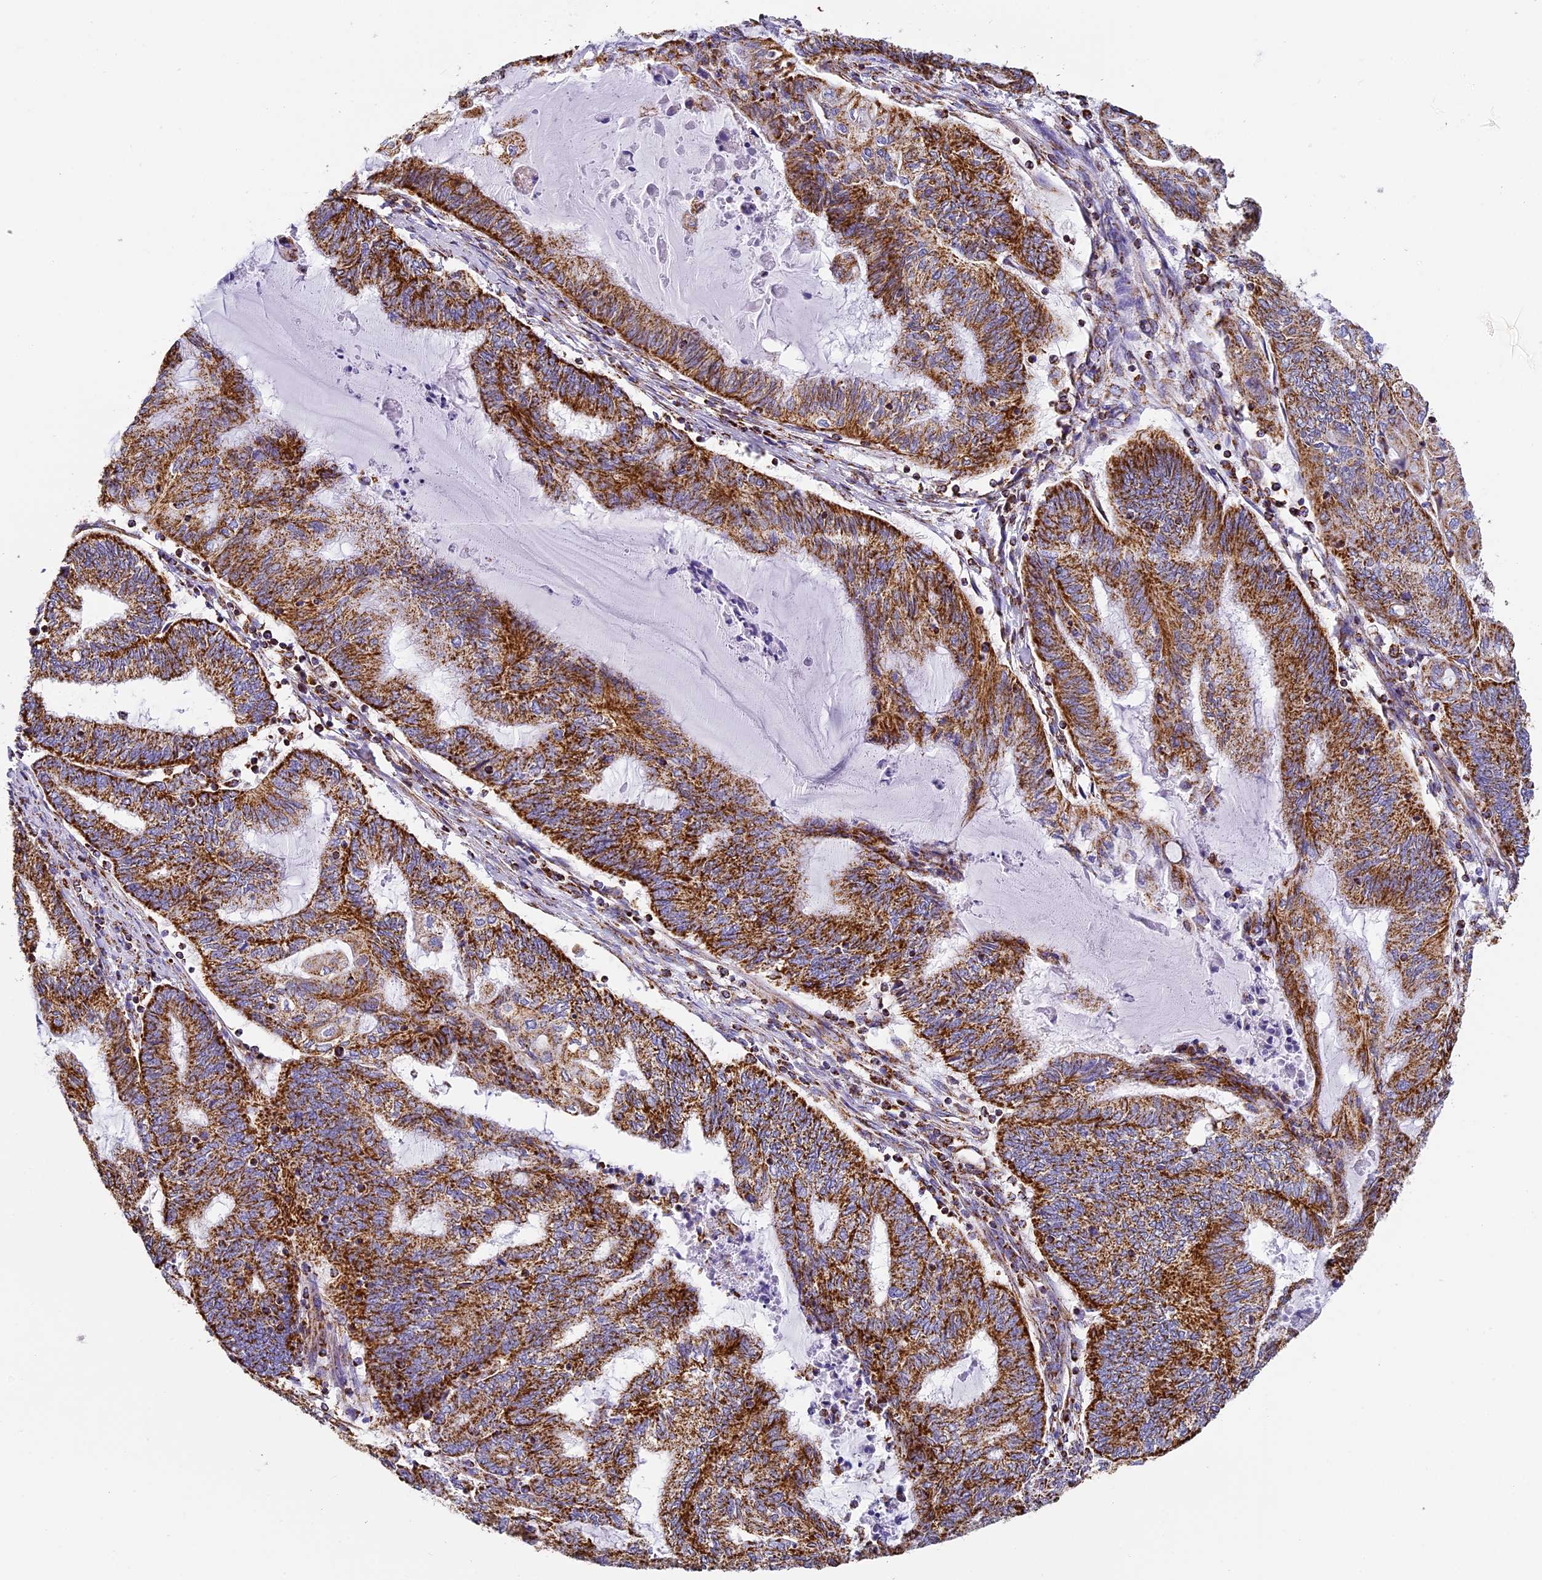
{"staining": {"intensity": "strong", "quantity": ">75%", "location": "cytoplasmic/membranous"}, "tissue": "endometrial cancer", "cell_type": "Tumor cells", "image_type": "cancer", "snomed": [{"axis": "morphology", "description": "Adenocarcinoma, NOS"}, {"axis": "topography", "description": "Uterus"}, {"axis": "topography", "description": "Endometrium"}], "caption": "Immunohistochemical staining of human adenocarcinoma (endometrial) reveals high levels of strong cytoplasmic/membranous protein positivity in about >75% of tumor cells.", "gene": "STK17A", "patient": {"sex": "female", "age": 70}}